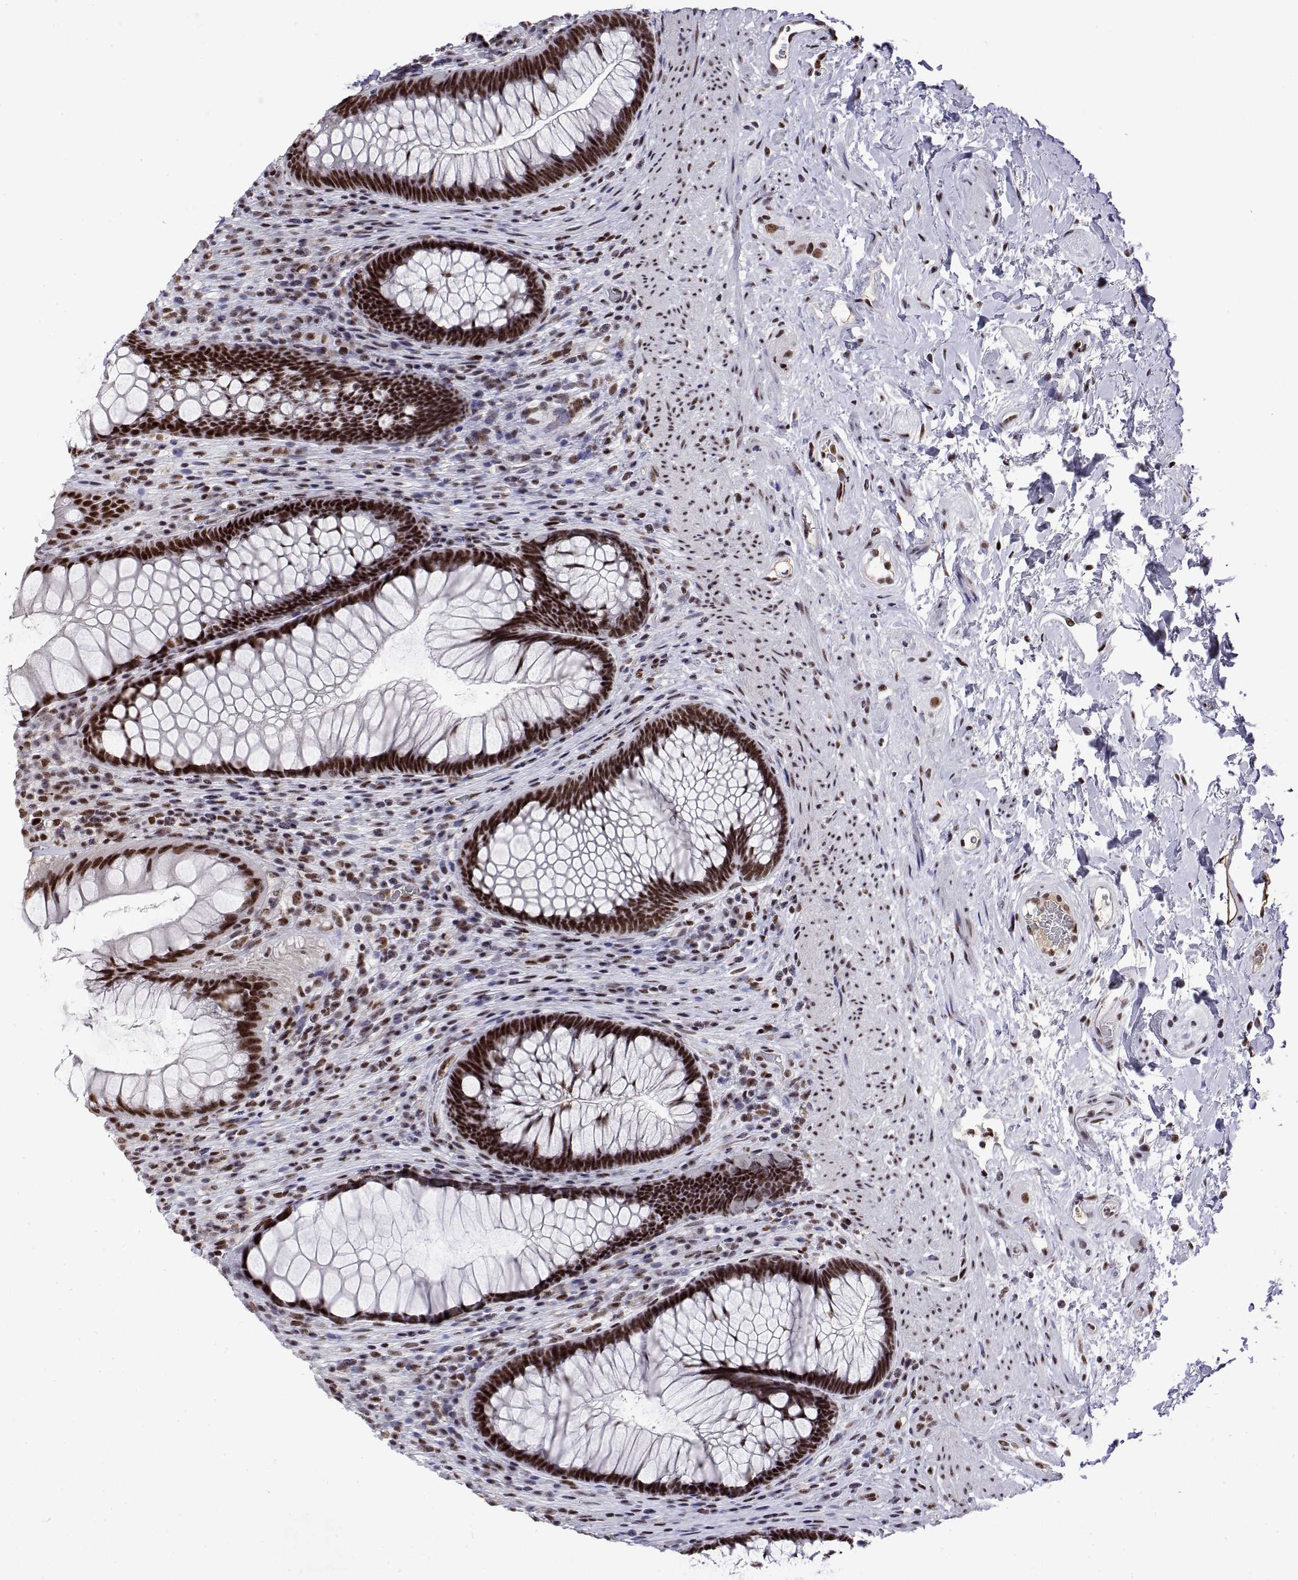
{"staining": {"intensity": "strong", "quantity": ">75%", "location": "nuclear"}, "tissue": "rectum", "cell_type": "Glandular cells", "image_type": "normal", "snomed": [{"axis": "morphology", "description": "Normal tissue, NOS"}, {"axis": "topography", "description": "Smooth muscle"}, {"axis": "topography", "description": "Rectum"}], "caption": "Protein staining demonstrates strong nuclear expression in approximately >75% of glandular cells in unremarkable rectum. (Stains: DAB (3,3'-diaminobenzidine) in brown, nuclei in blue, Microscopy: brightfield microscopy at high magnification).", "gene": "POLDIP3", "patient": {"sex": "male", "age": 53}}